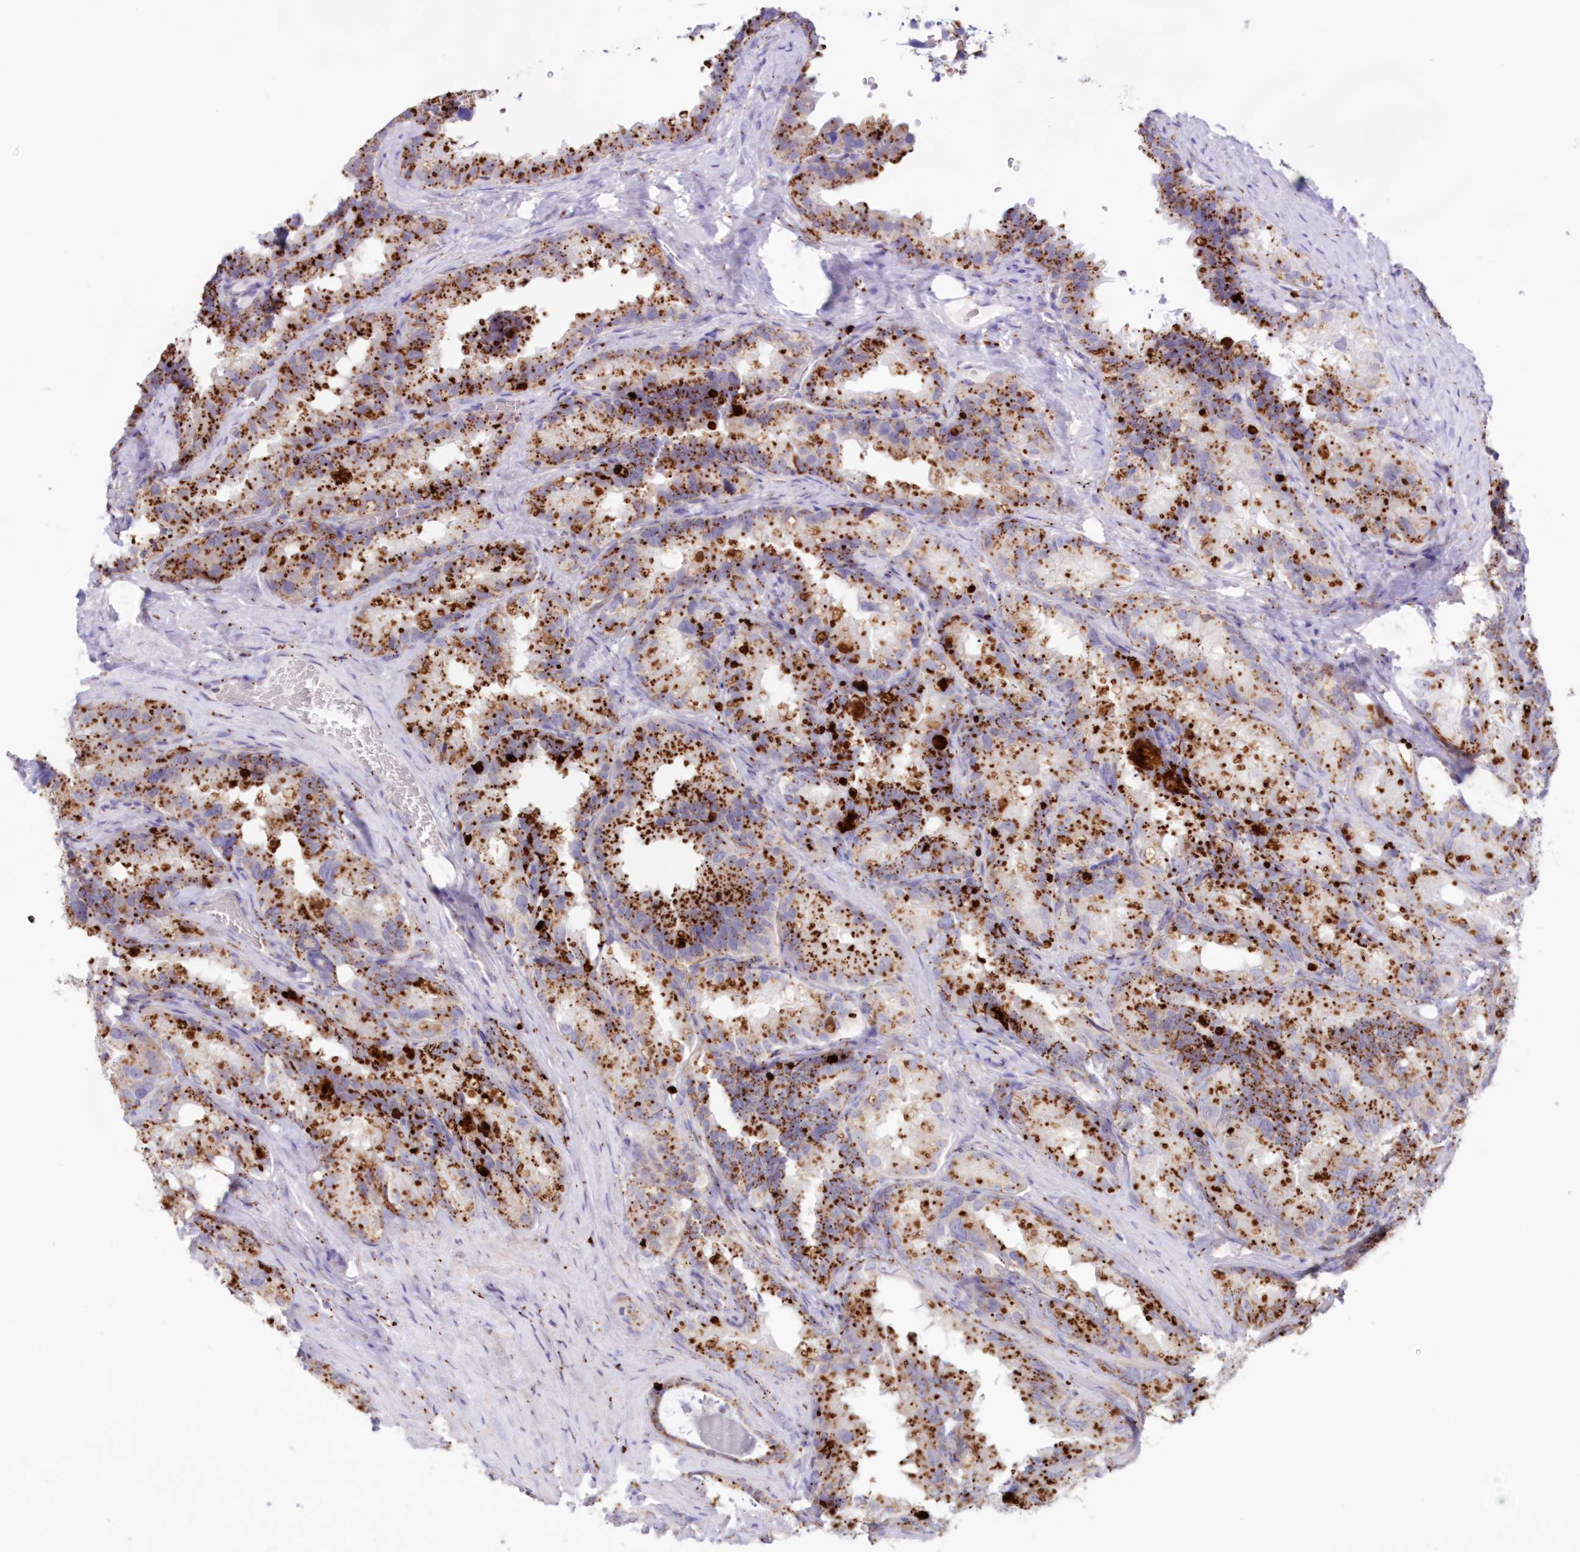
{"staining": {"intensity": "strong", "quantity": "25%-75%", "location": "cytoplasmic/membranous"}, "tissue": "seminal vesicle", "cell_type": "Glandular cells", "image_type": "normal", "snomed": [{"axis": "morphology", "description": "Normal tissue, NOS"}, {"axis": "topography", "description": "Seminal veicle"}], "caption": "Immunohistochemistry (IHC) (DAB (3,3'-diaminobenzidine)) staining of unremarkable human seminal vesicle displays strong cytoplasmic/membranous protein staining in about 25%-75% of glandular cells.", "gene": "TPP1", "patient": {"sex": "male", "age": 60}}